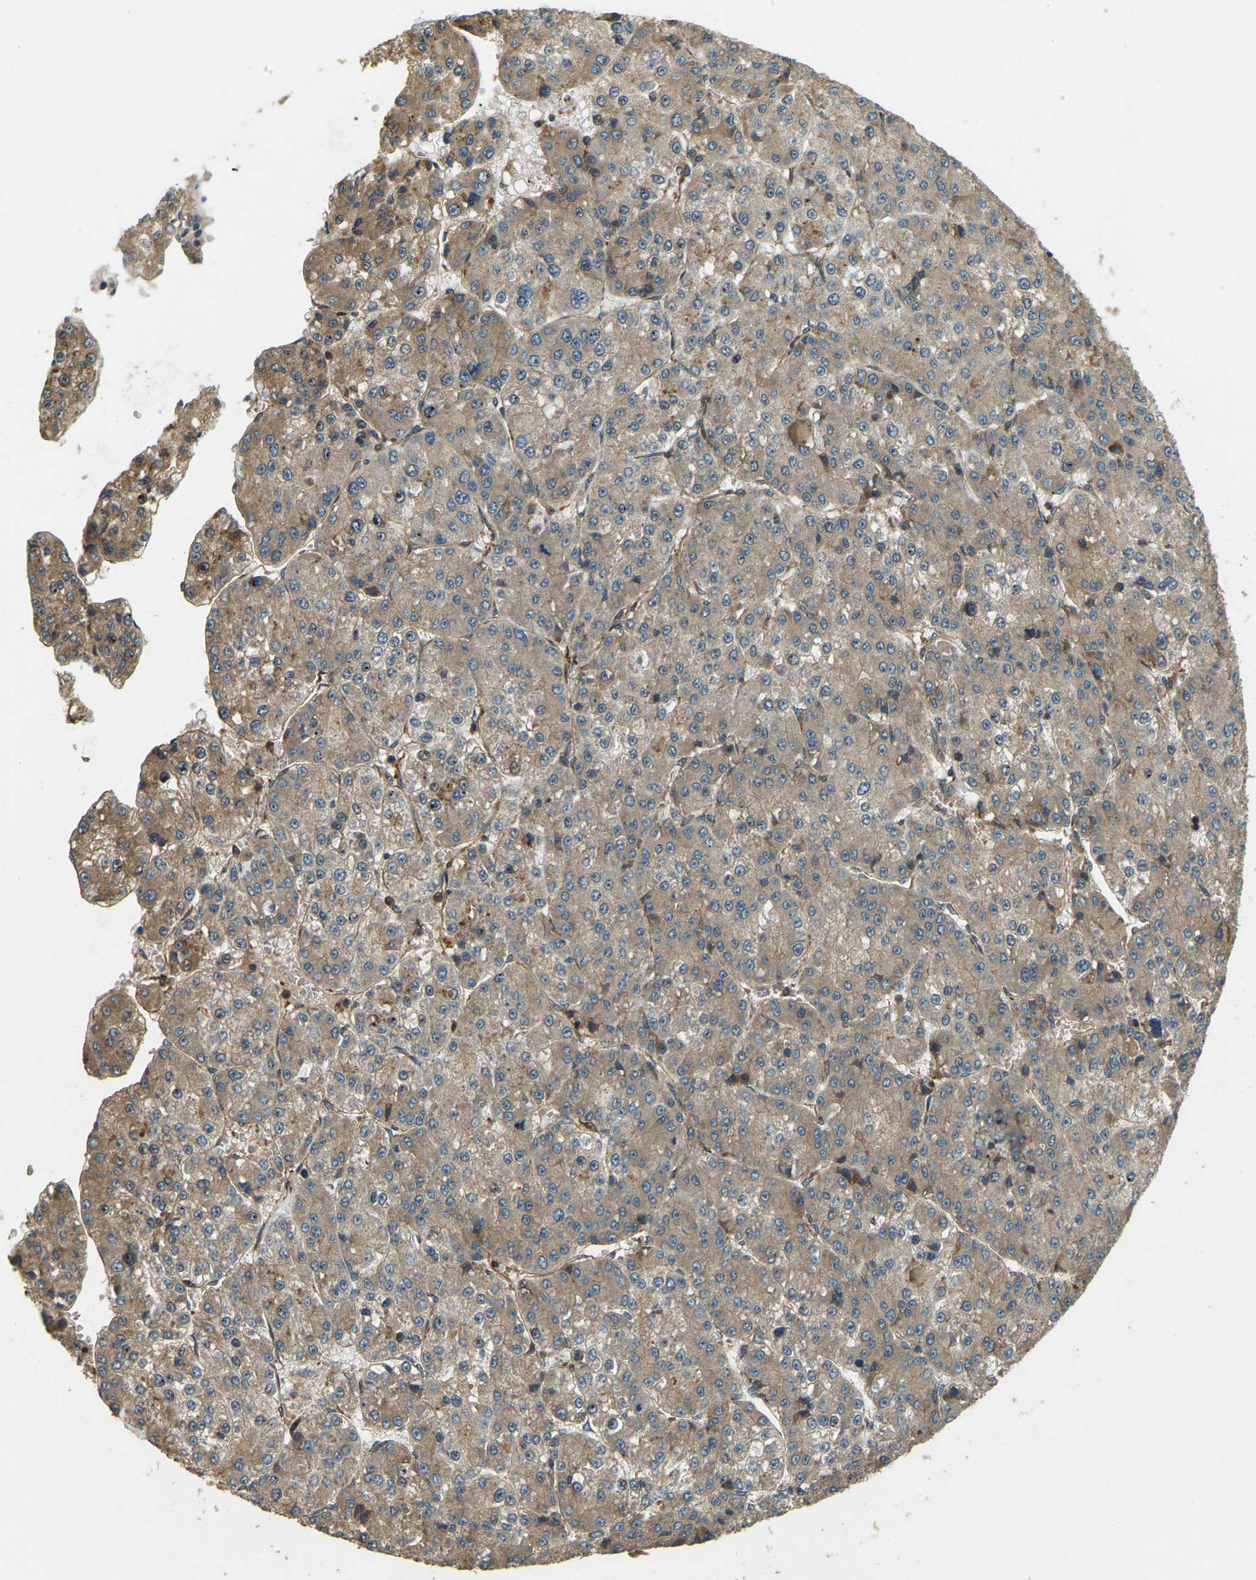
{"staining": {"intensity": "moderate", "quantity": ">75%", "location": "cytoplasmic/membranous"}, "tissue": "liver cancer", "cell_type": "Tumor cells", "image_type": "cancer", "snomed": [{"axis": "morphology", "description": "Carcinoma, Hepatocellular, NOS"}, {"axis": "topography", "description": "Liver"}], "caption": "Protein staining displays moderate cytoplasmic/membranous staining in about >75% of tumor cells in hepatocellular carcinoma (liver).", "gene": "ERGIC1", "patient": {"sex": "female", "age": 73}}